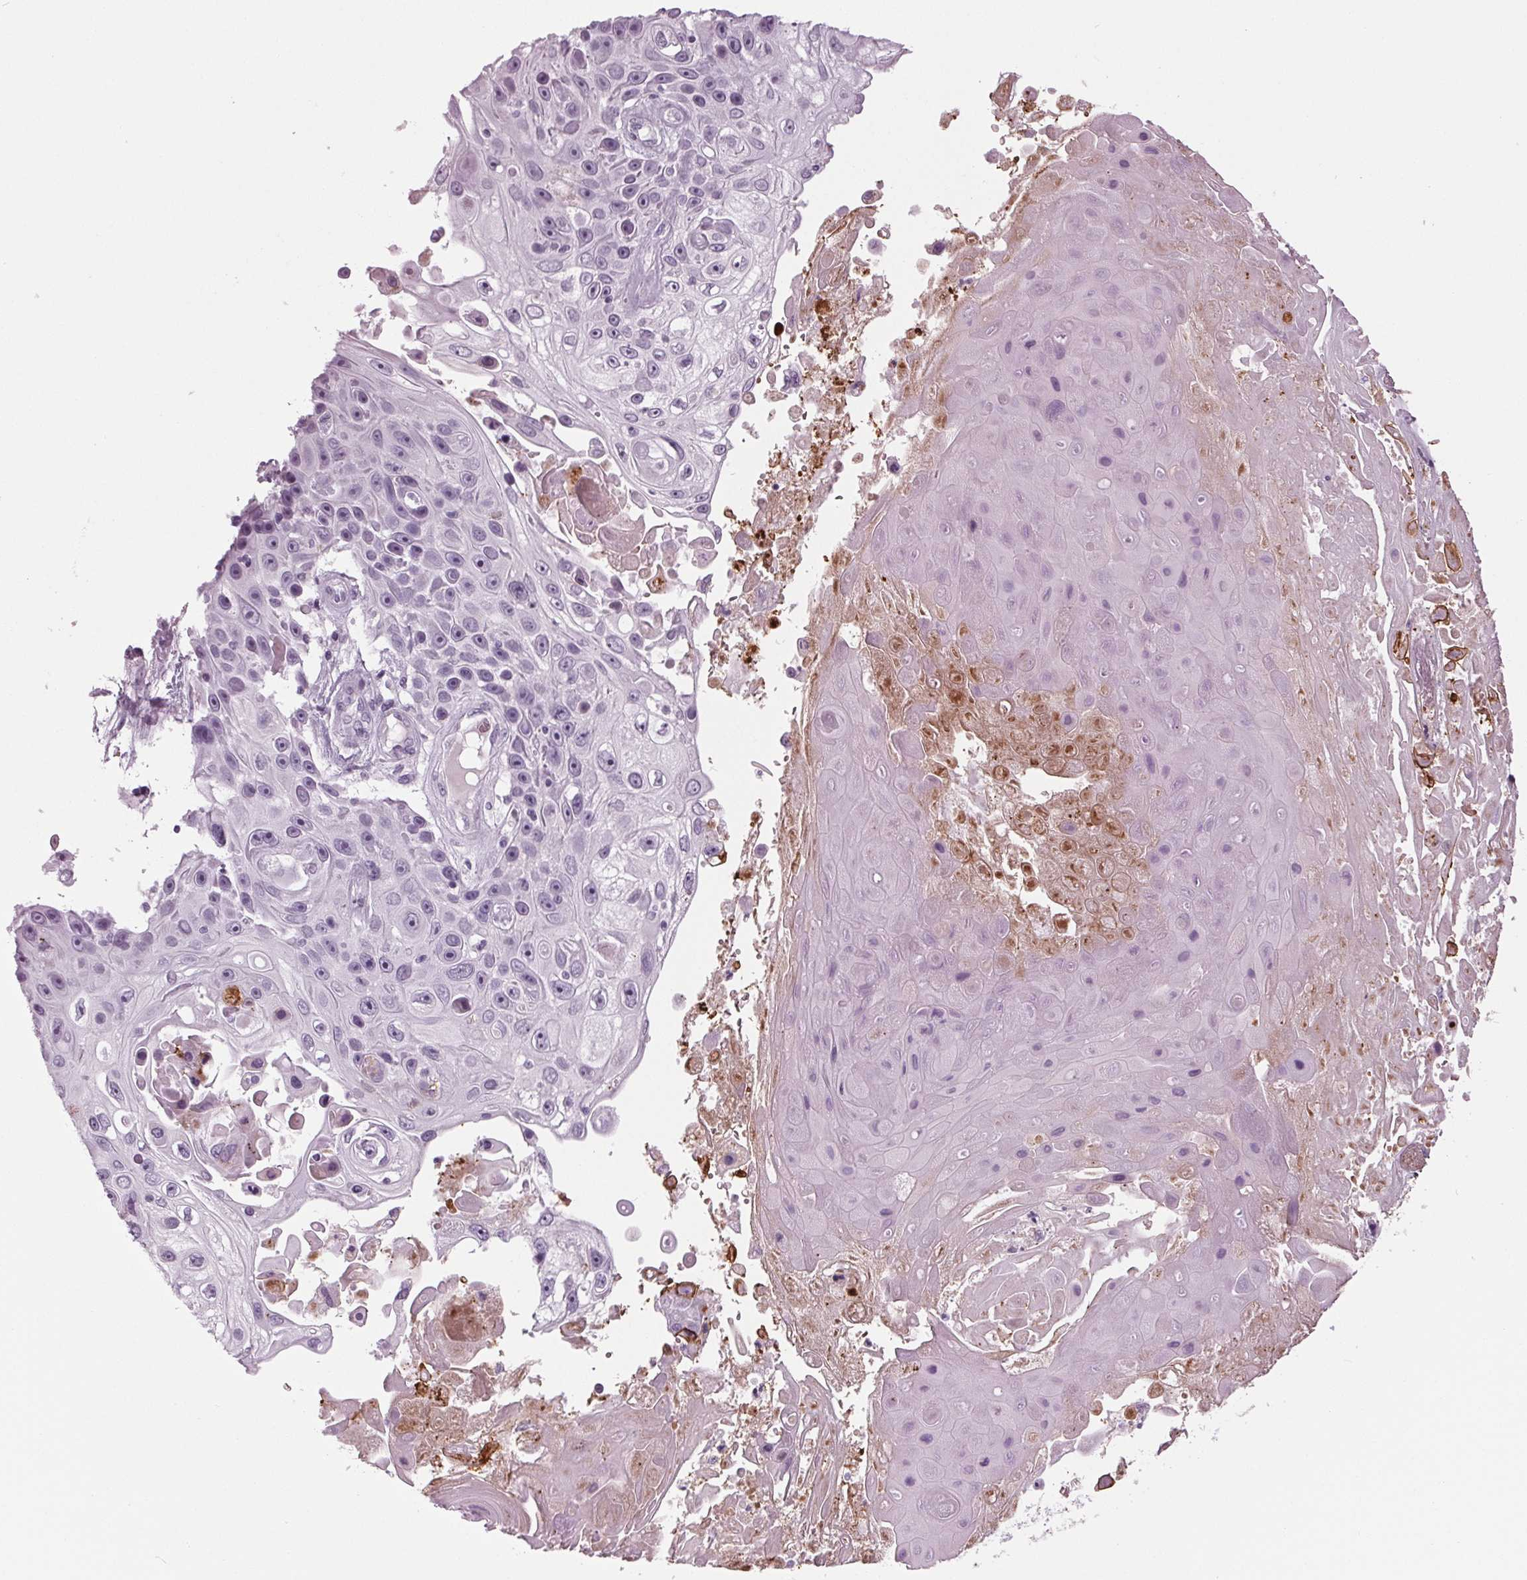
{"staining": {"intensity": "negative", "quantity": "none", "location": "none"}, "tissue": "skin cancer", "cell_type": "Tumor cells", "image_type": "cancer", "snomed": [{"axis": "morphology", "description": "Squamous cell carcinoma, NOS"}, {"axis": "topography", "description": "Skin"}], "caption": "A high-resolution photomicrograph shows immunohistochemistry staining of skin cancer, which shows no significant staining in tumor cells.", "gene": "CYP3A43", "patient": {"sex": "male", "age": 82}}